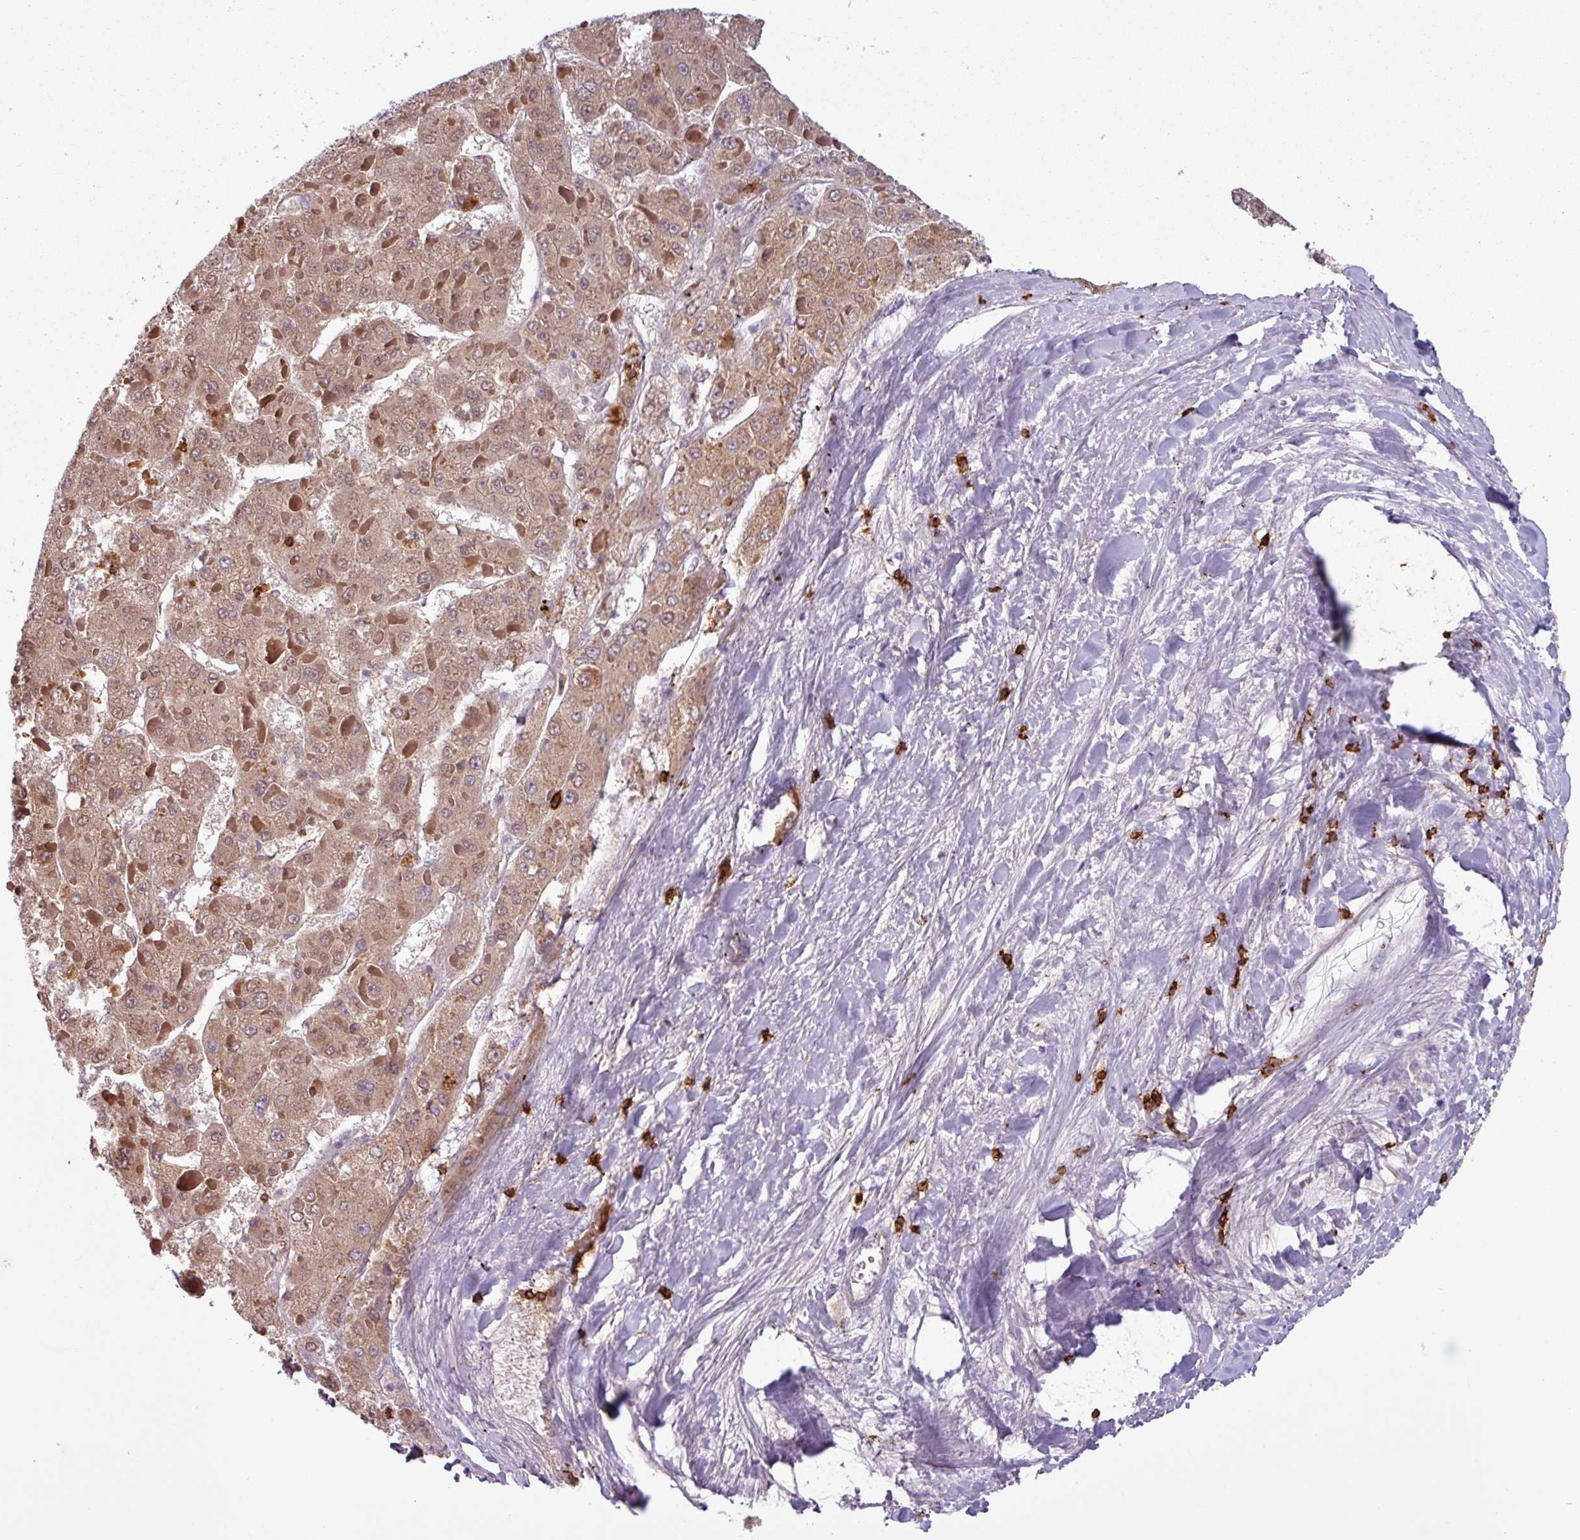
{"staining": {"intensity": "moderate", "quantity": ">75%", "location": "cytoplasmic/membranous"}, "tissue": "liver cancer", "cell_type": "Tumor cells", "image_type": "cancer", "snomed": [{"axis": "morphology", "description": "Carcinoma, Hepatocellular, NOS"}, {"axis": "topography", "description": "Liver"}], "caption": "About >75% of tumor cells in liver cancer demonstrate moderate cytoplasmic/membranous protein expression as visualized by brown immunohistochemical staining.", "gene": "CD8A", "patient": {"sex": "female", "age": 73}}